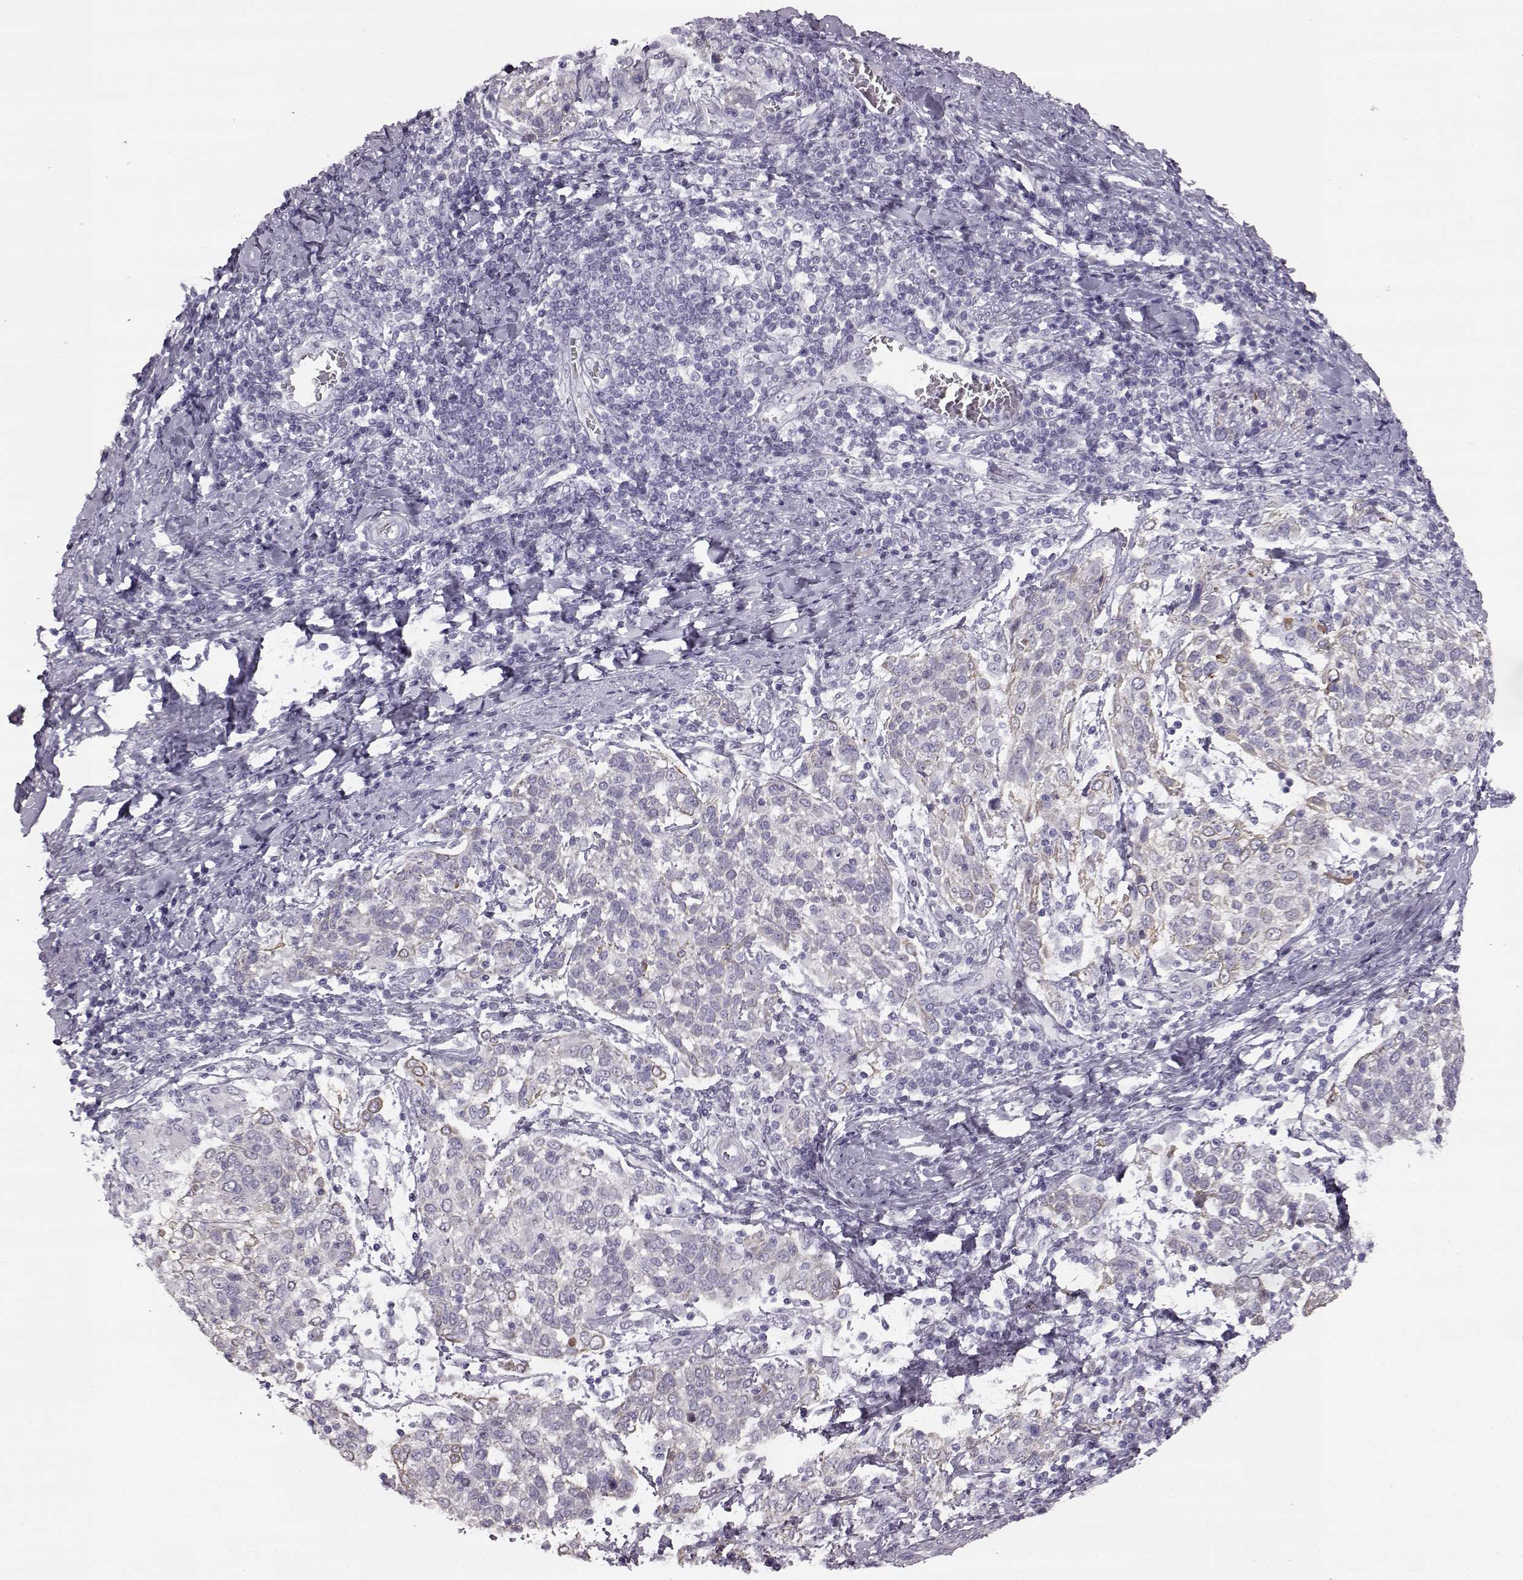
{"staining": {"intensity": "negative", "quantity": "none", "location": "none"}, "tissue": "cervical cancer", "cell_type": "Tumor cells", "image_type": "cancer", "snomed": [{"axis": "morphology", "description": "Squamous cell carcinoma, NOS"}, {"axis": "topography", "description": "Cervix"}], "caption": "The immunohistochemistry (IHC) histopathology image has no significant staining in tumor cells of cervical cancer (squamous cell carcinoma) tissue. (DAB (3,3'-diaminobenzidine) immunohistochemistry (IHC) with hematoxylin counter stain).", "gene": "ODAD4", "patient": {"sex": "female", "age": 61}}